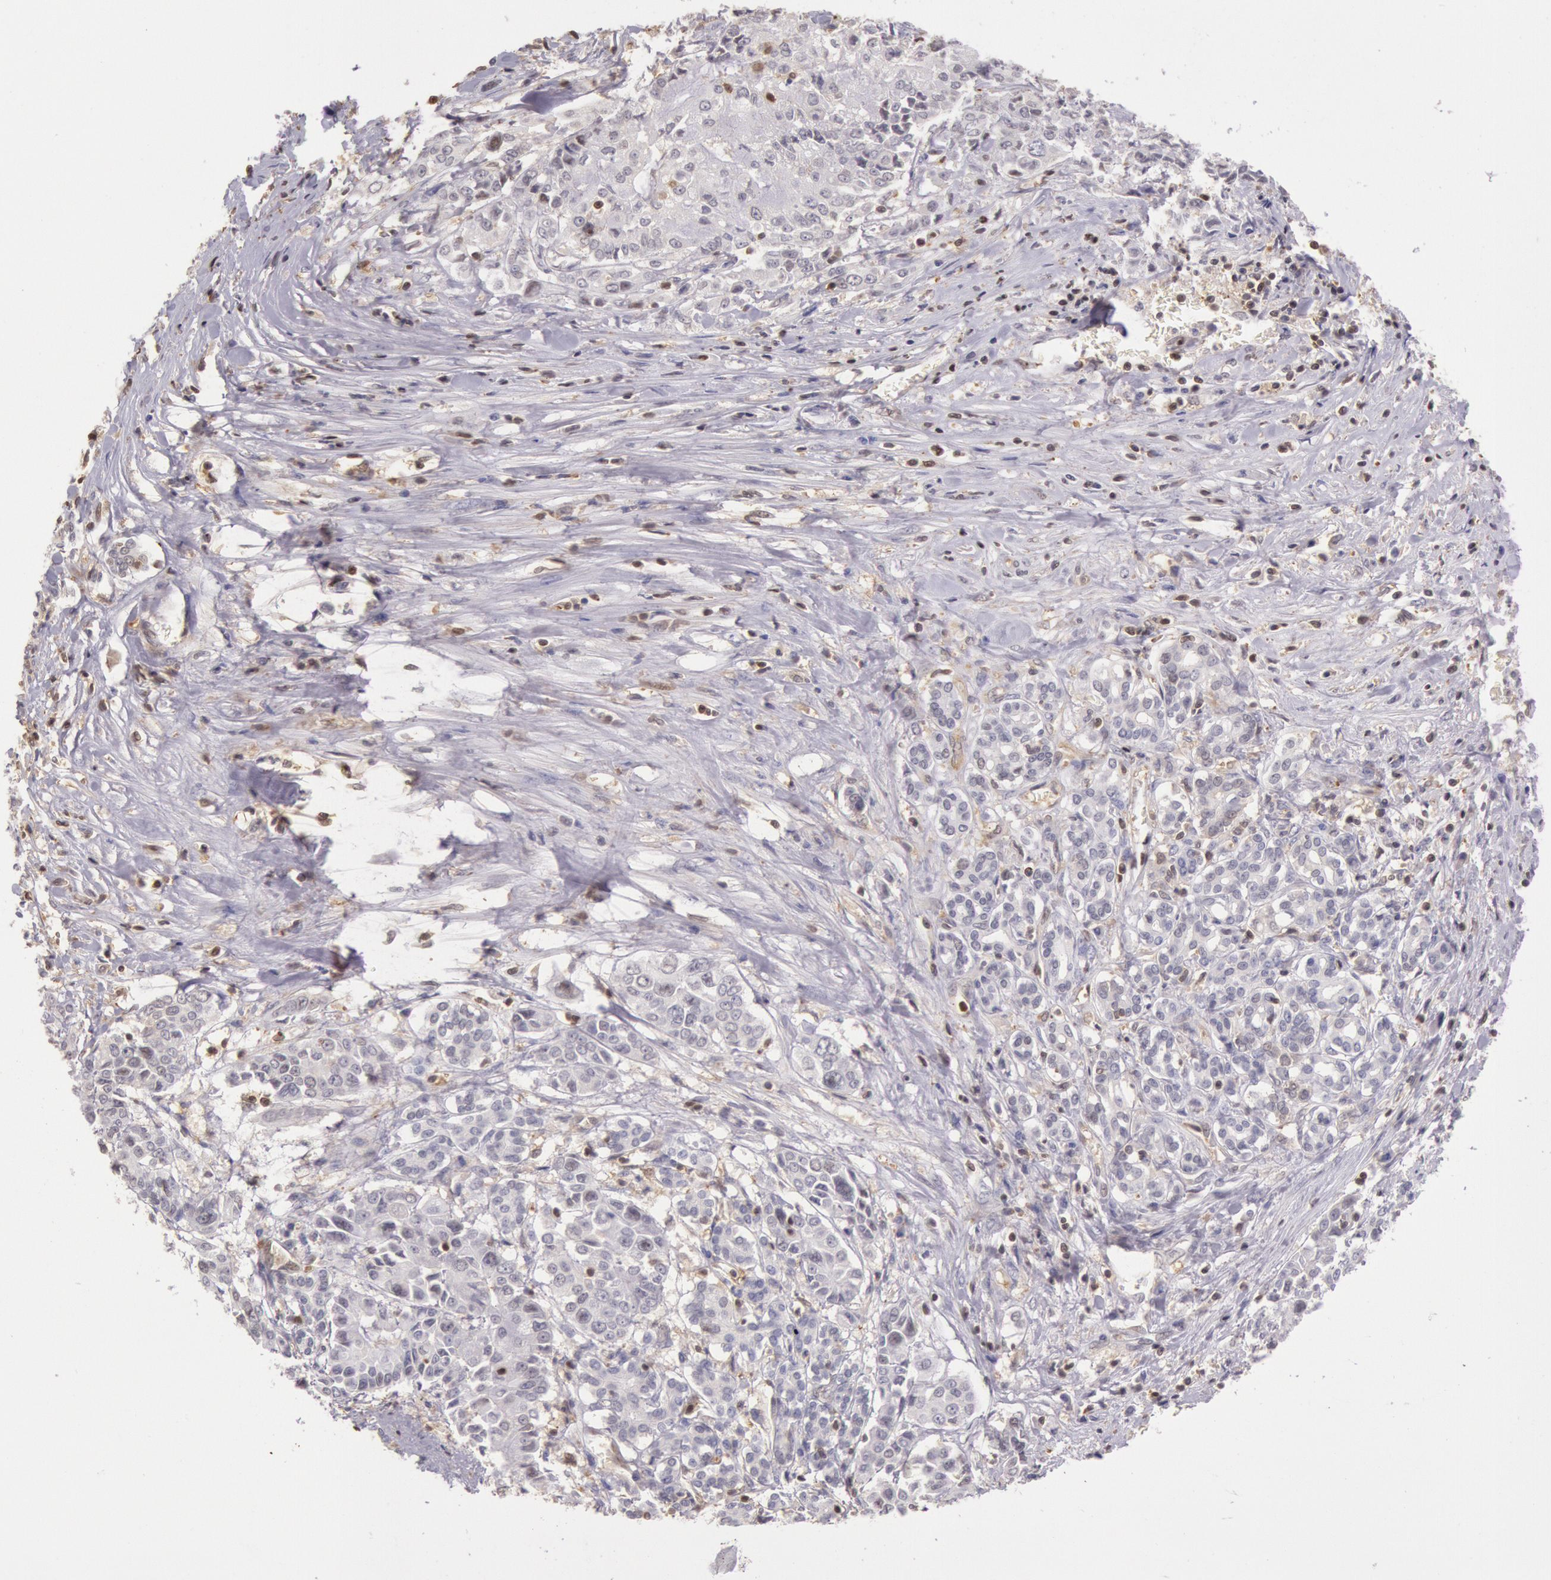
{"staining": {"intensity": "weak", "quantity": "25%-75%", "location": "cytoplasmic/membranous"}, "tissue": "pancreatic cancer", "cell_type": "Tumor cells", "image_type": "cancer", "snomed": [{"axis": "morphology", "description": "Adenocarcinoma, NOS"}, {"axis": "topography", "description": "Pancreas"}], "caption": "Immunohistochemistry (IHC) photomicrograph of human pancreatic cancer stained for a protein (brown), which shows low levels of weak cytoplasmic/membranous positivity in about 25%-75% of tumor cells.", "gene": "HIF1A", "patient": {"sex": "female", "age": 52}}